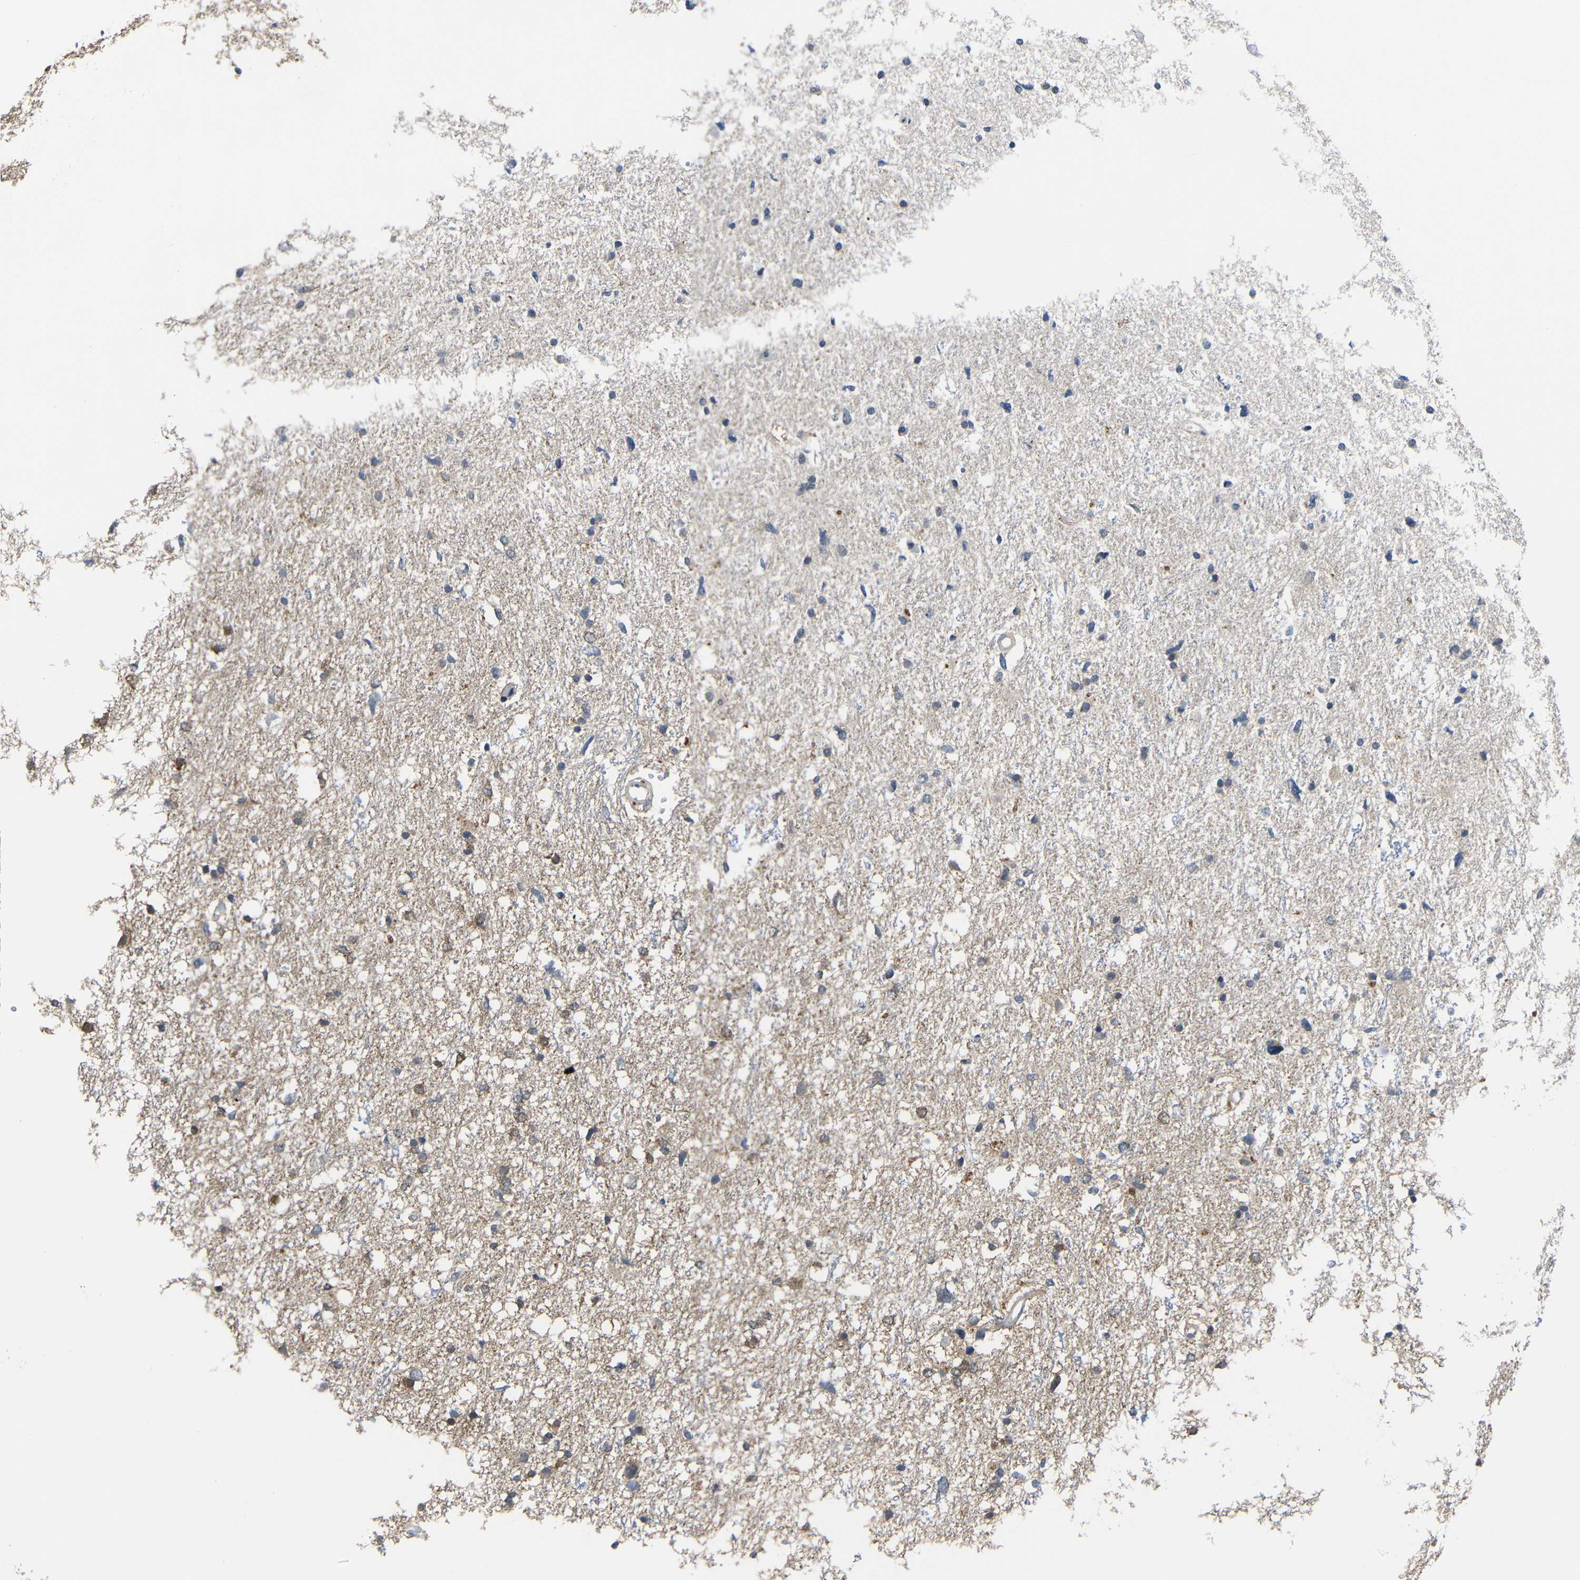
{"staining": {"intensity": "negative", "quantity": "none", "location": "none"}, "tissue": "glioma", "cell_type": "Tumor cells", "image_type": "cancer", "snomed": [{"axis": "morphology", "description": "Glioma, malignant, High grade"}, {"axis": "topography", "description": "Brain"}], "caption": "Tumor cells are negative for brown protein staining in malignant glioma (high-grade).", "gene": "PEBP1", "patient": {"sex": "female", "age": 59}}